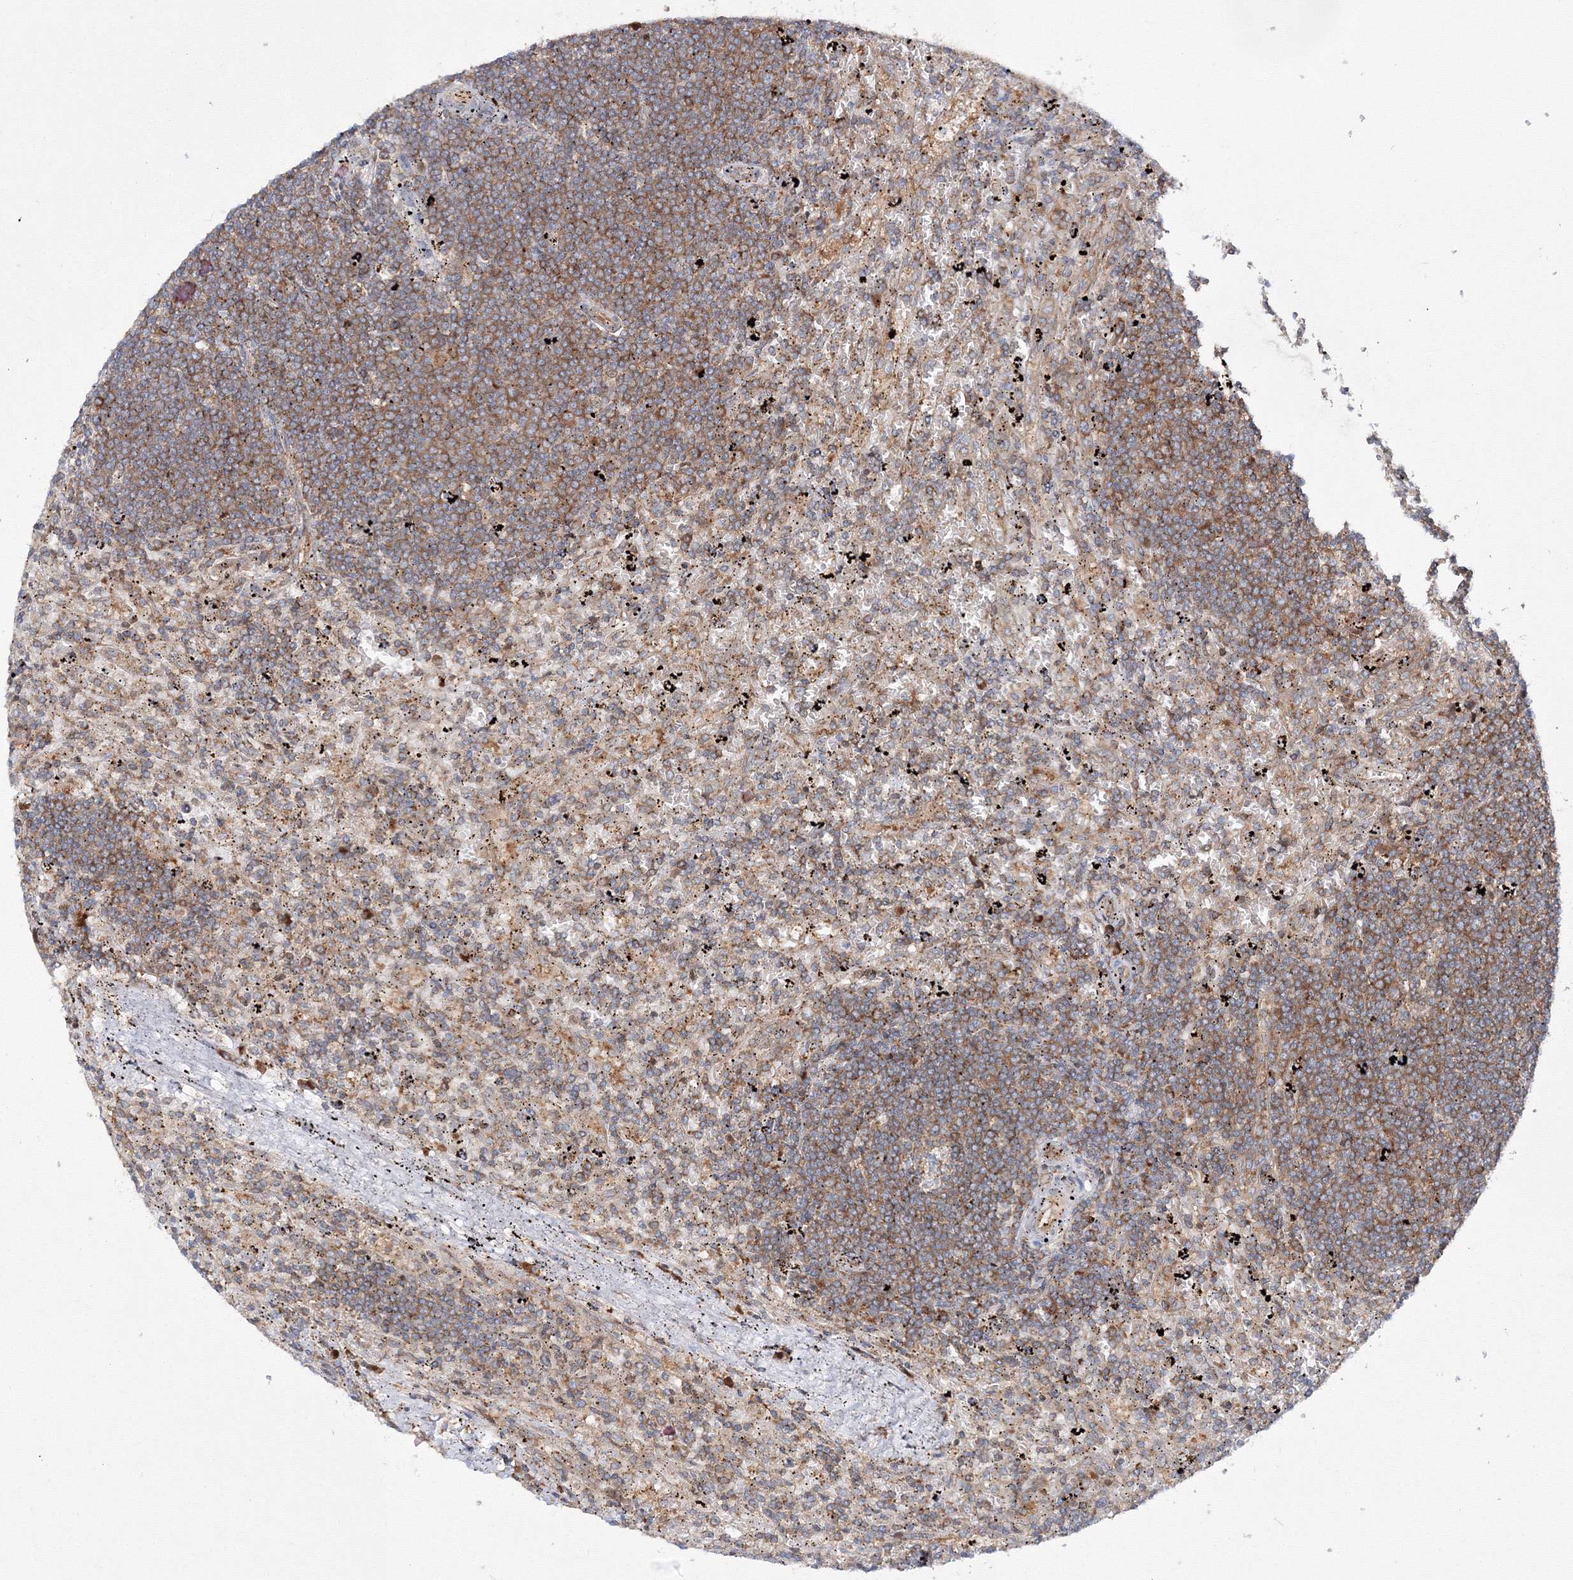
{"staining": {"intensity": "moderate", "quantity": ">75%", "location": "cytoplasmic/membranous"}, "tissue": "lymphoma", "cell_type": "Tumor cells", "image_type": "cancer", "snomed": [{"axis": "morphology", "description": "Malignant lymphoma, non-Hodgkin's type, Low grade"}, {"axis": "topography", "description": "Spleen"}], "caption": "The immunohistochemical stain shows moderate cytoplasmic/membranous staining in tumor cells of malignant lymphoma, non-Hodgkin's type (low-grade) tissue.", "gene": "HARS1", "patient": {"sex": "male", "age": 76}}